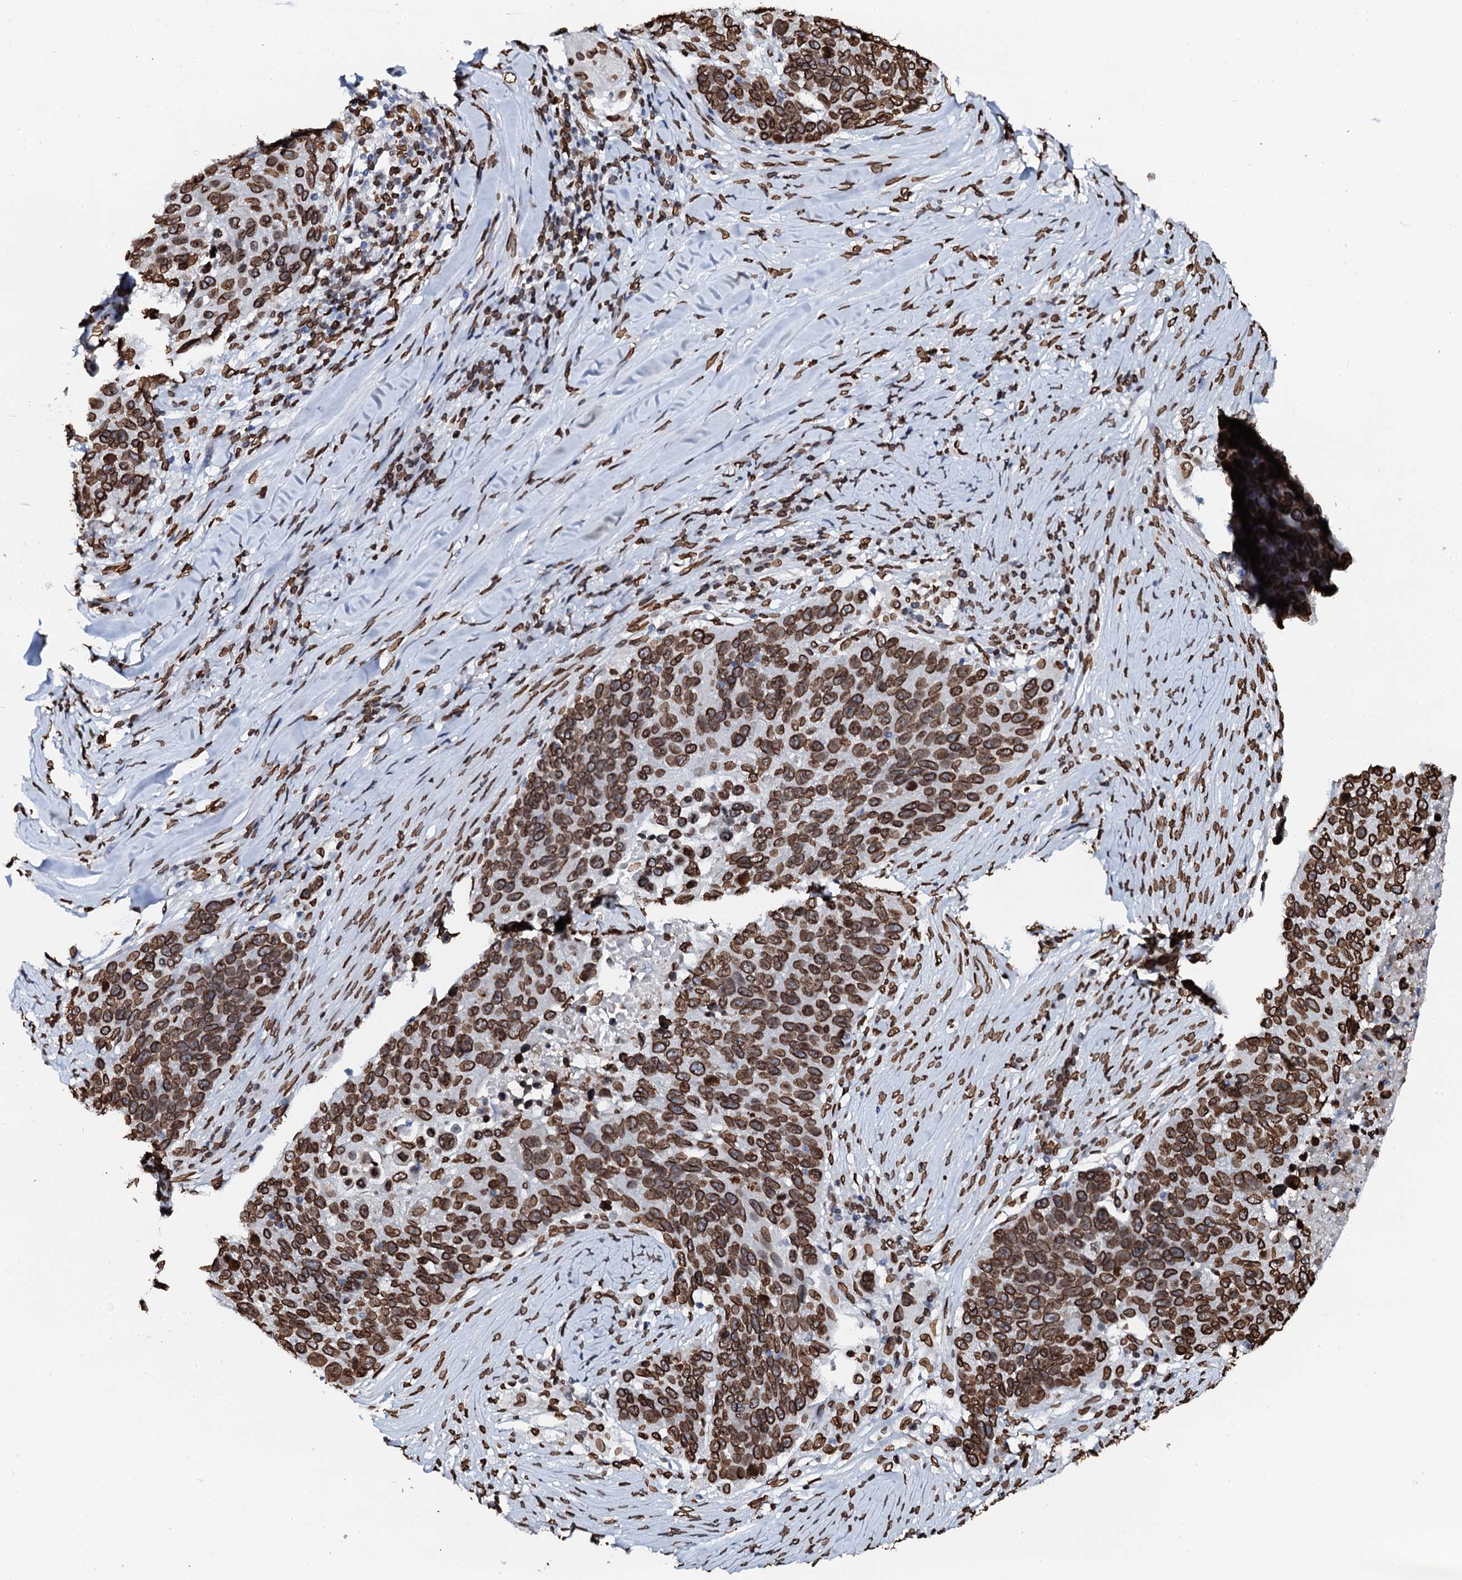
{"staining": {"intensity": "strong", "quantity": ">75%", "location": "cytoplasmic/membranous,nuclear"}, "tissue": "lung cancer", "cell_type": "Tumor cells", "image_type": "cancer", "snomed": [{"axis": "morphology", "description": "Normal tissue, NOS"}, {"axis": "morphology", "description": "Squamous cell carcinoma, NOS"}, {"axis": "topography", "description": "Lymph node"}, {"axis": "topography", "description": "Lung"}], "caption": "Tumor cells reveal high levels of strong cytoplasmic/membranous and nuclear positivity in about >75% of cells in lung cancer (squamous cell carcinoma). (Brightfield microscopy of DAB IHC at high magnification).", "gene": "KATNAL2", "patient": {"sex": "male", "age": 66}}